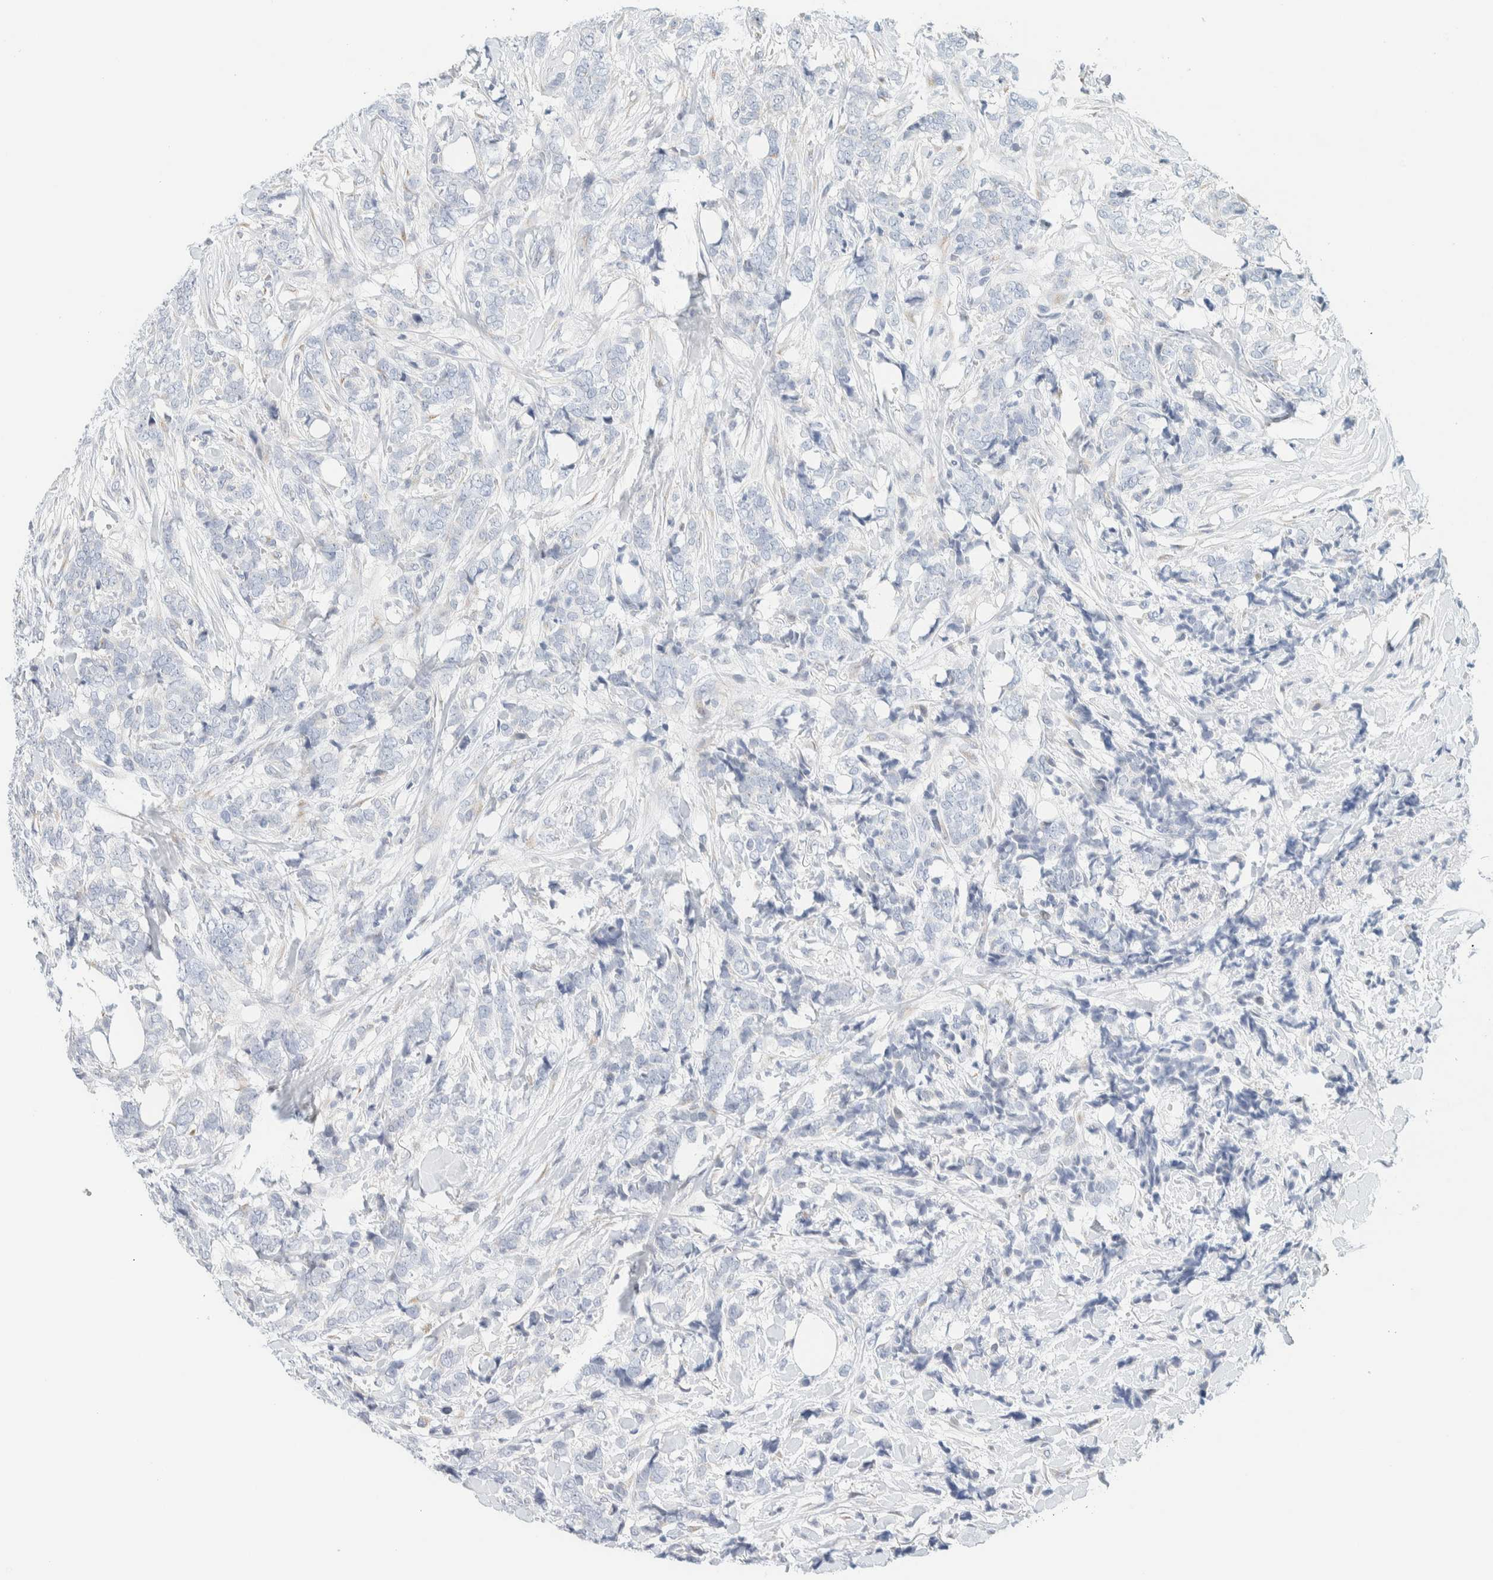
{"staining": {"intensity": "negative", "quantity": "none", "location": "none"}, "tissue": "breast cancer", "cell_type": "Tumor cells", "image_type": "cancer", "snomed": [{"axis": "morphology", "description": "Lobular carcinoma"}, {"axis": "topography", "description": "Skin"}, {"axis": "topography", "description": "Breast"}], "caption": "Breast lobular carcinoma was stained to show a protein in brown. There is no significant positivity in tumor cells.", "gene": "SPNS3", "patient": {"sex": "female", "age": 46}}